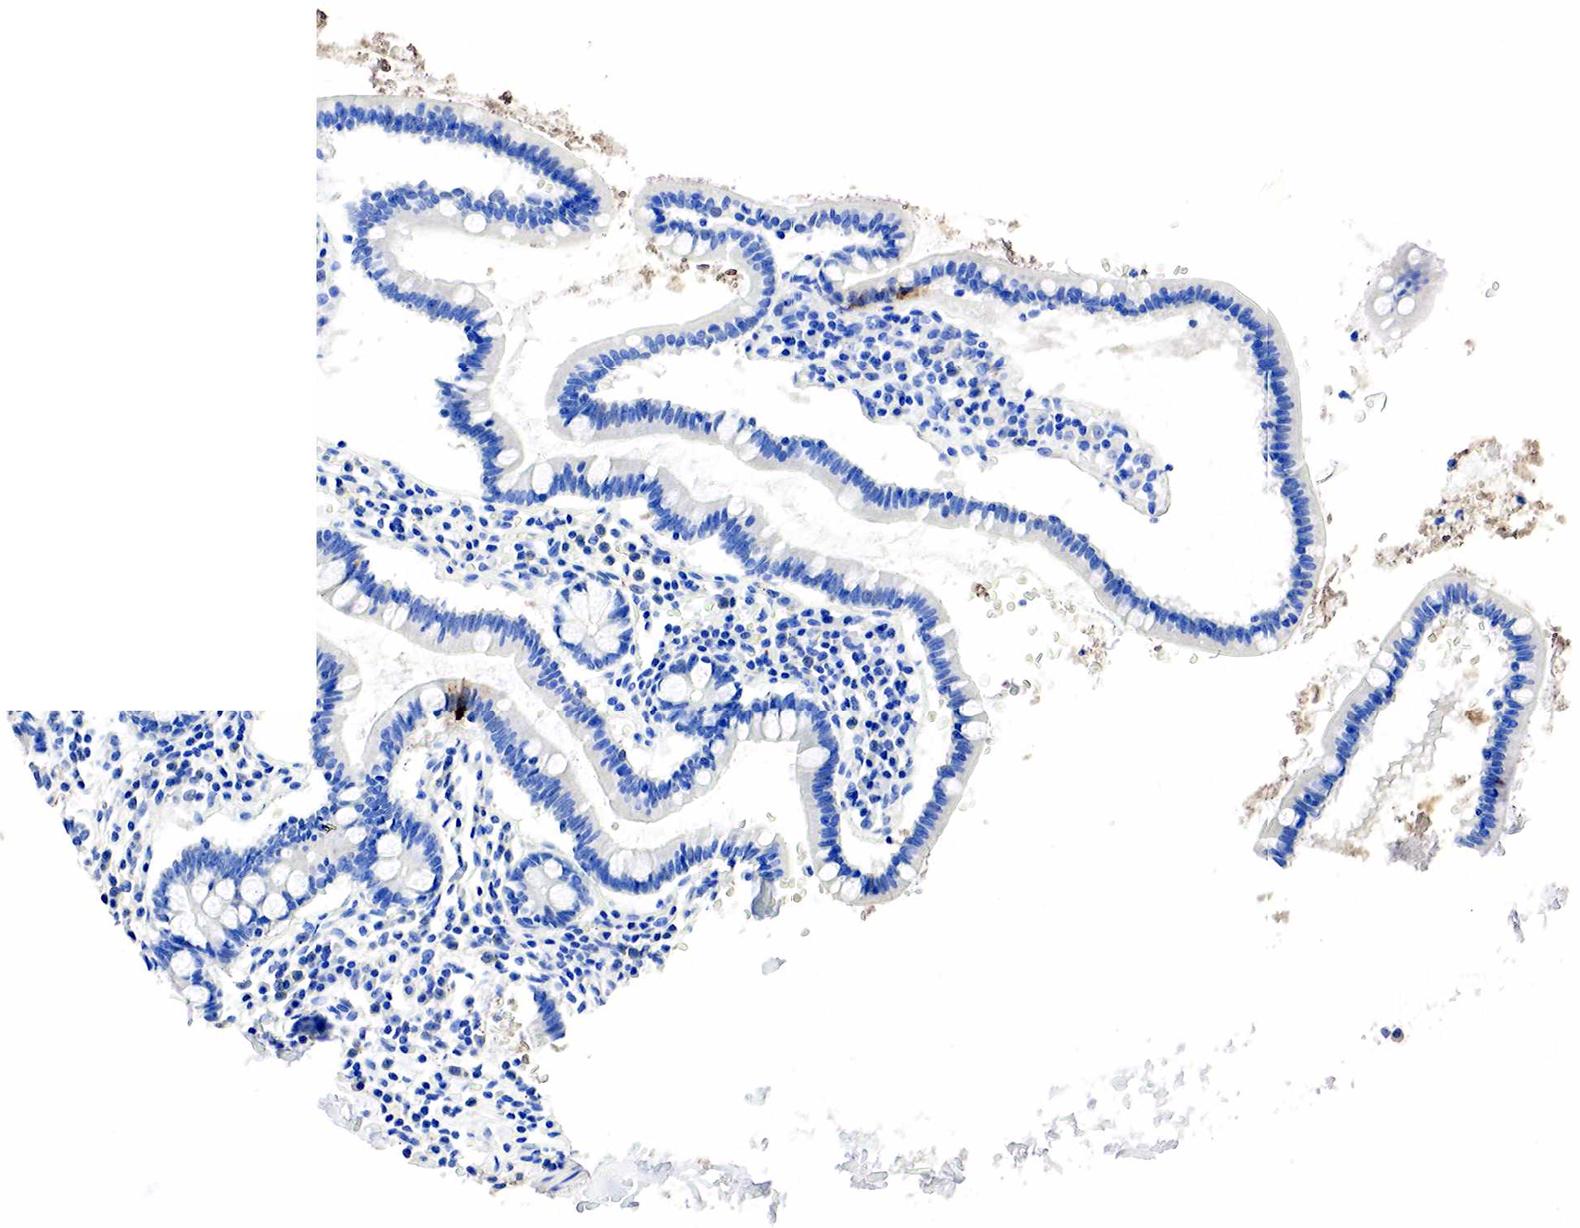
{"staining": {"intensity": "strong", "quantity": "<25%", "location": "cytoplasmic/membranous,nuclear"}, "tissue": "small intestine", "cell_type": "Glandular cells", "image_type": "normal", "snomed": [{"axis": "morphology", "description": "Normal tissue, NOS"}, {"axis": "topography", "description": "Small intestine"}], "caption": "This image exhibits IHC staining of normal small intestine, with medium strong cytoplasmic/membranous,nuclear staining in about <25% of glandular cells.", "gene": "SST", "patient": {"sex": "female", "age": 37}}